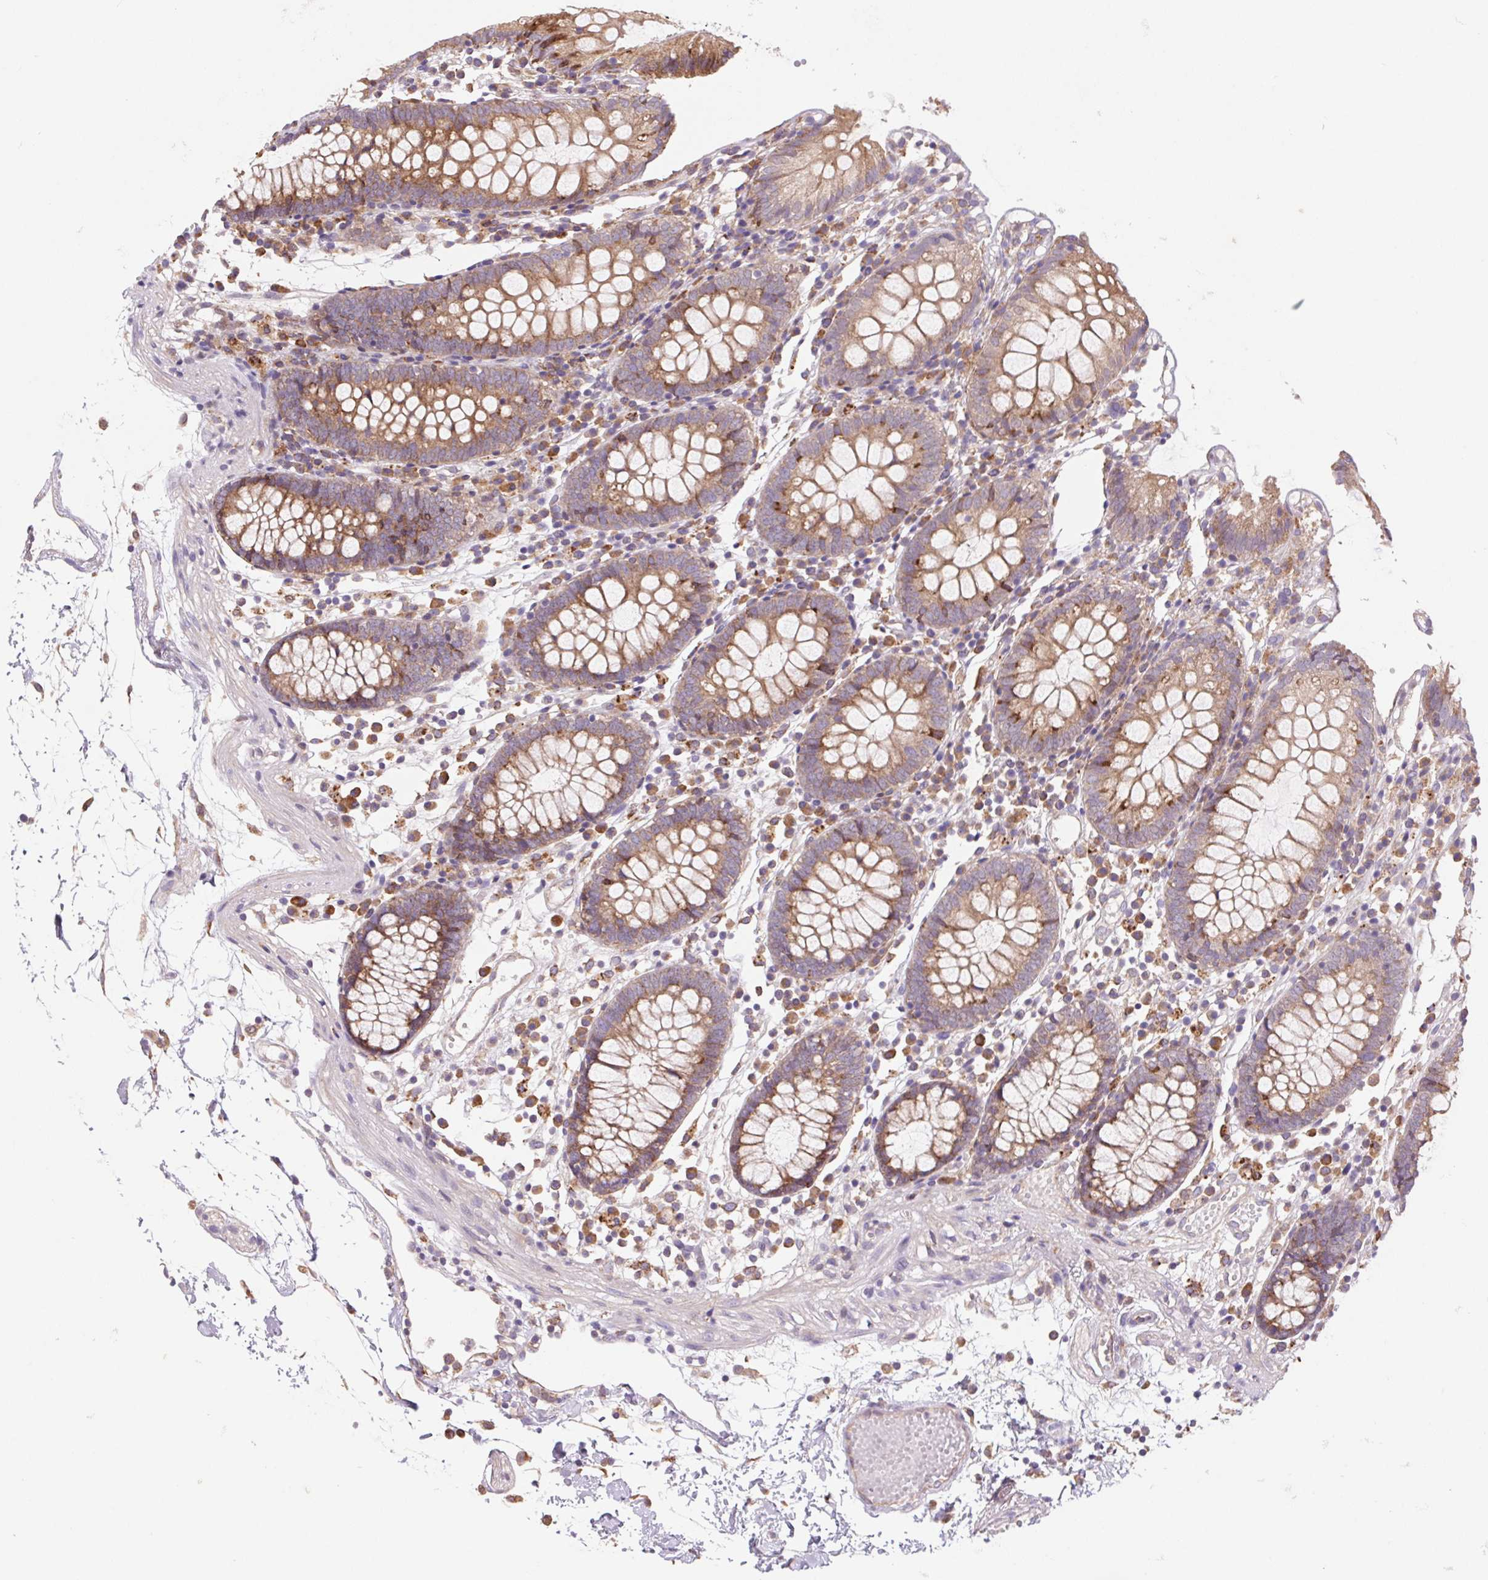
{"staining": {"intensity": "moderate", "quantity": "25%-75%", "location": "cytoplasmic/membranous"}, "tissue": "colon", "cell_type": "Endothelial cells", "image_type": "normal", "snomed": [{"axis": "morphology", "description": "Normal tissue, NOS"}, {"axis": "morphology", "description": "Adenocarcinoma, NOS"}, {"axis": "topography", "description": "Colon"}], "caption": "Colon stained with IHC displays moderate cytoplasmic/membranous expression in about 25%-75% of endothelial cells. The protein is shown in brown color, while the nuclei are stained blue.", "gene": "KLHL20", "patient": {"sex": "male", "age": 83}}